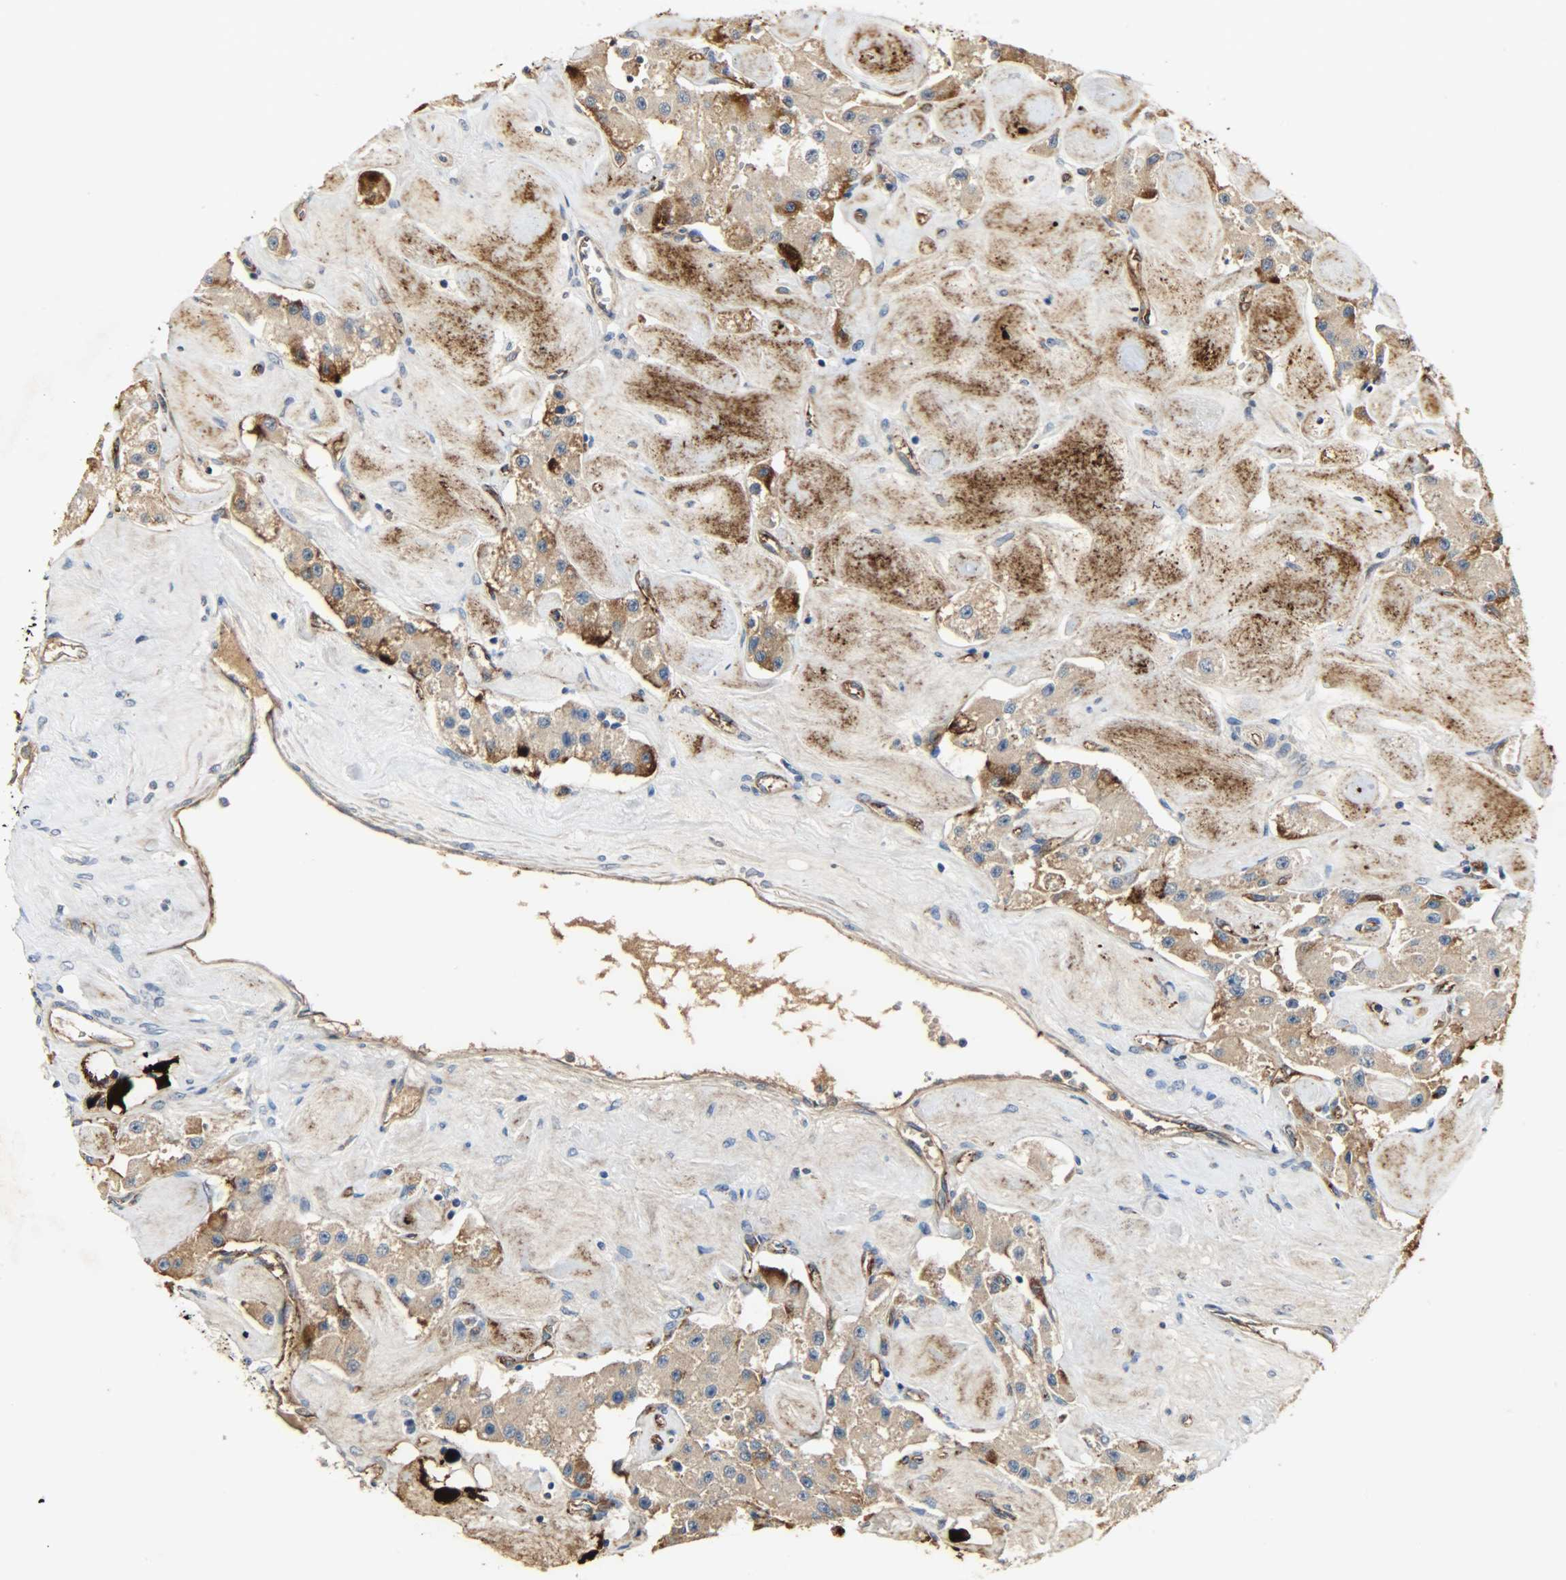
{"staining": {"intensity": "weak", "quantity": ">75%", "location": "cytoplasmic/membranous"}, "tissue": "carcinoid", "cell_type": "Tumor cells", "image_type": "cancer", "snomed": [{"axis": "morphology", "description": "Carcinoid, malignant, NOS"}, {"axis": "topography", "description": "Pancreas"}], "caption": "About >75% of tumor cells in malignant carcinoid show weak cytoplasmic/membranous protein staining as visualized by brown immunohistochemical staining.", "gene": "KIAA1217", "patient": {"sex": "male", "age": 41}}